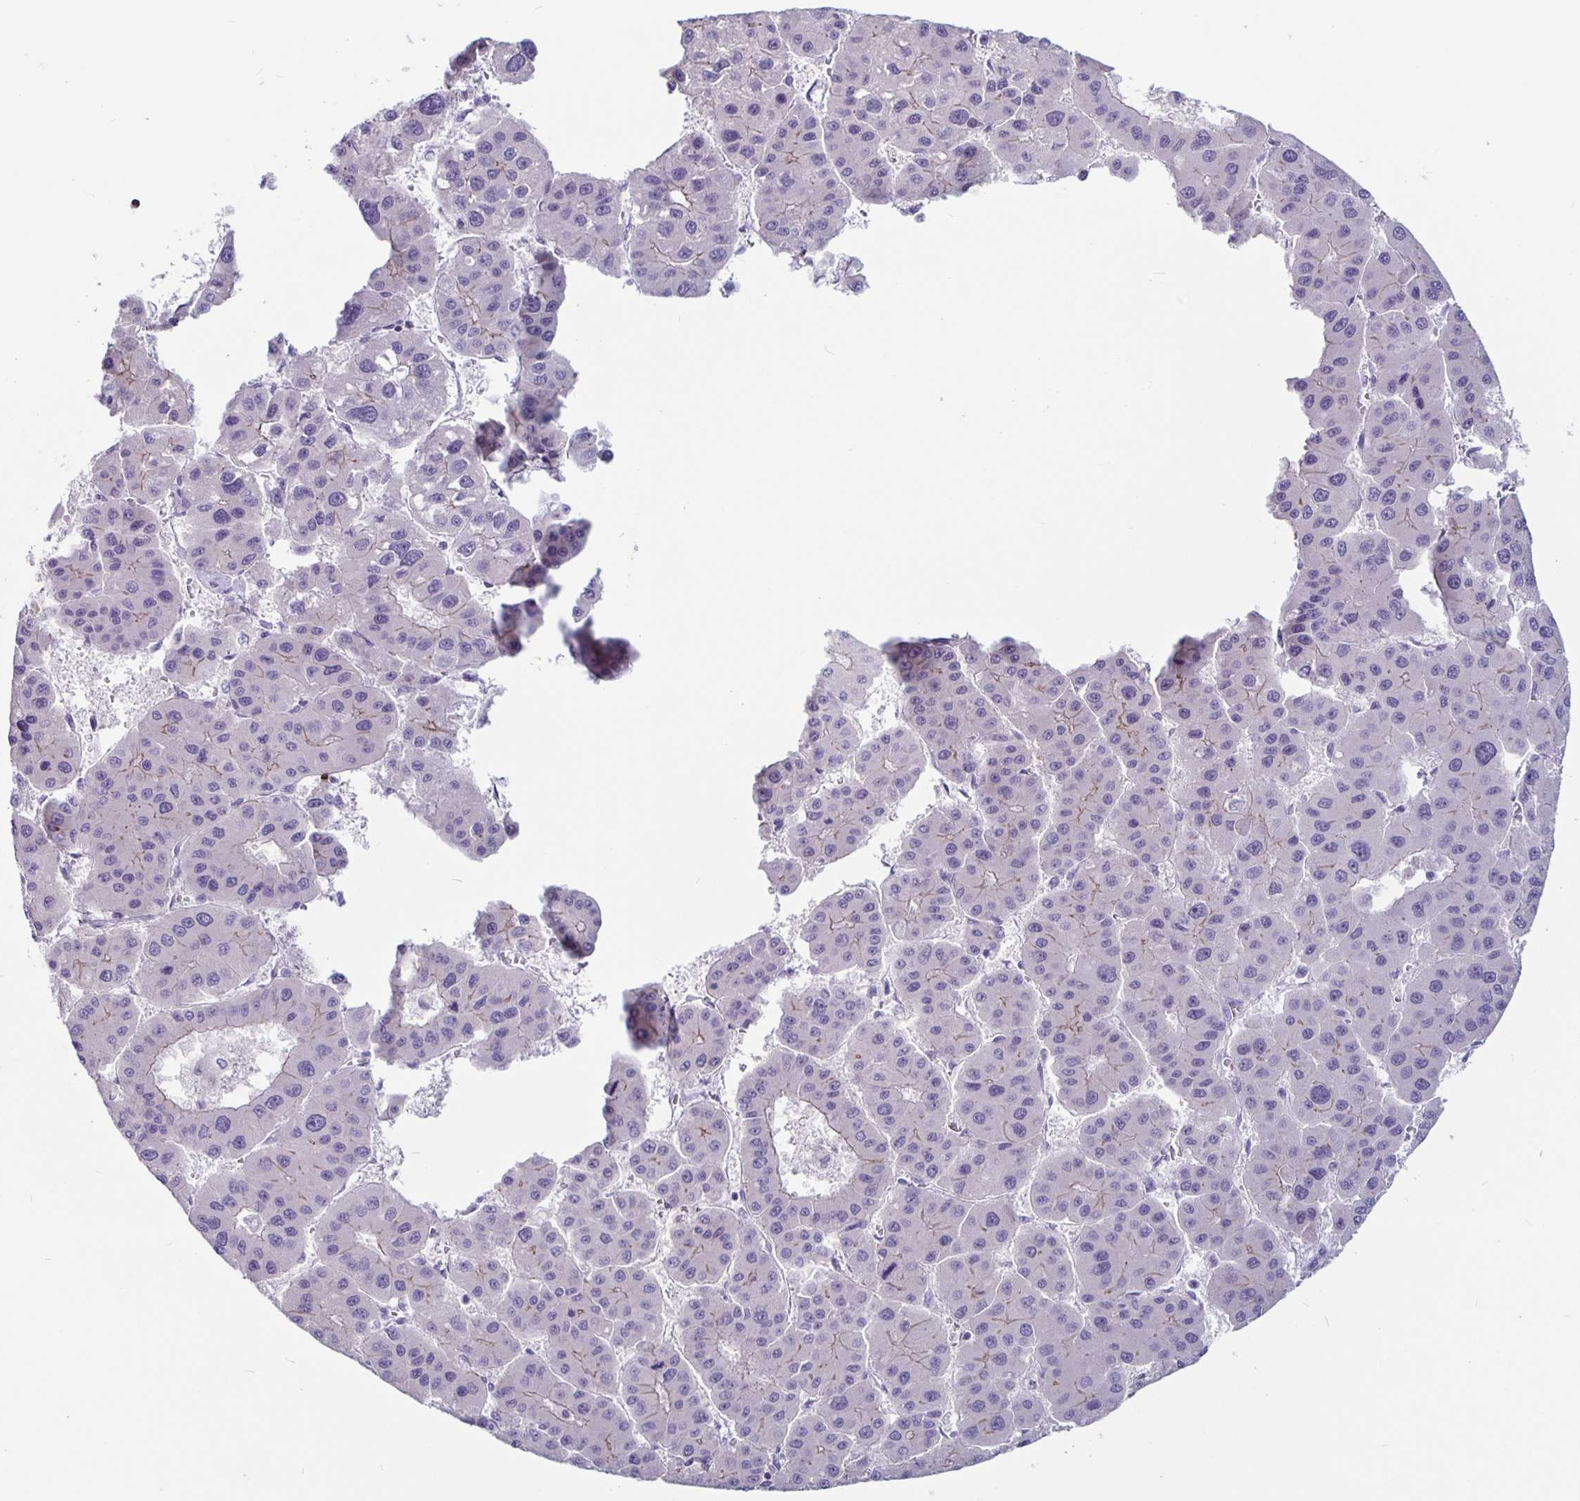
{"staining": {"intensity": "negative", "quantity": "none", "location": "none"}, "tissue": "liver cancer", "cell_type": "Tumor cells", "image_type": "cancer", "snomed": [{"axis": "morphology", "description": "Carcinoma, Hepatocellular, NOS"}, {"axis": "topography", "description": "Liver"}], "caption": "High power microscopy photomicrograph of an immunohistochemistry (IHC) micrograph of hepatocellular carcinoma (liver), revealing no significant positivity in tumor cells.", "gene": "GZMK", "patient": {"sex": "male", "age": 73}}